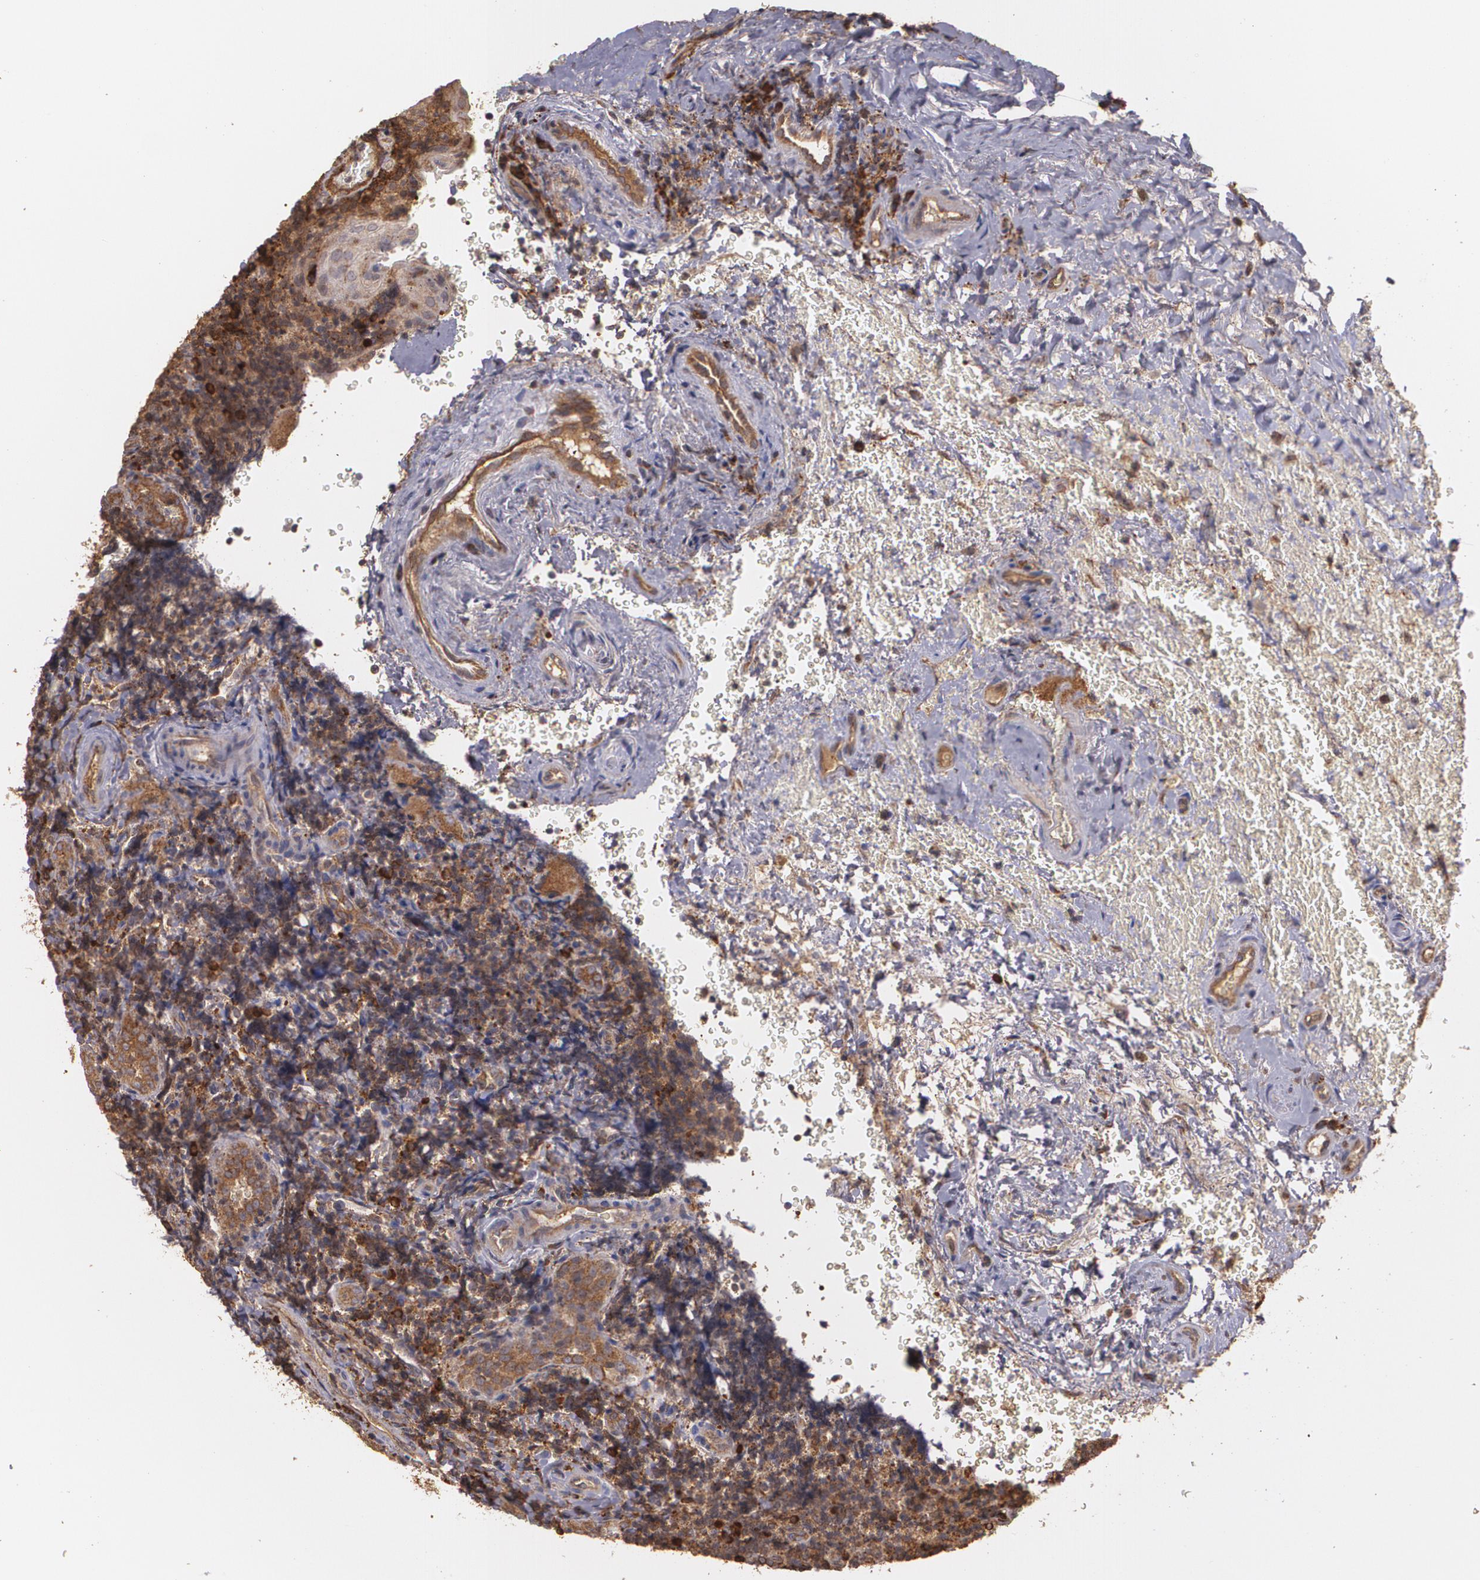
{"staining": {"intensity": "moderate", "quantity": ">75%", "location": "cytoplasmic/membranous"}, "tissue": "tonsil", "cell_type": "Germinal center cells", "image_type": "normal", "snomed": [{"axis": "morphology", "description": "Normal tissue, NOS"}, {"axis": "topography", "description": "Tonsil"}], "caption": "This histopathology image displays IHC staining of normal tonsil, with medium moderate cytoplasmic/membranous positivity in about >75% of germinal center cells.", "gene": "ECE1", "patient": {"sex": "male", "age": 20}}